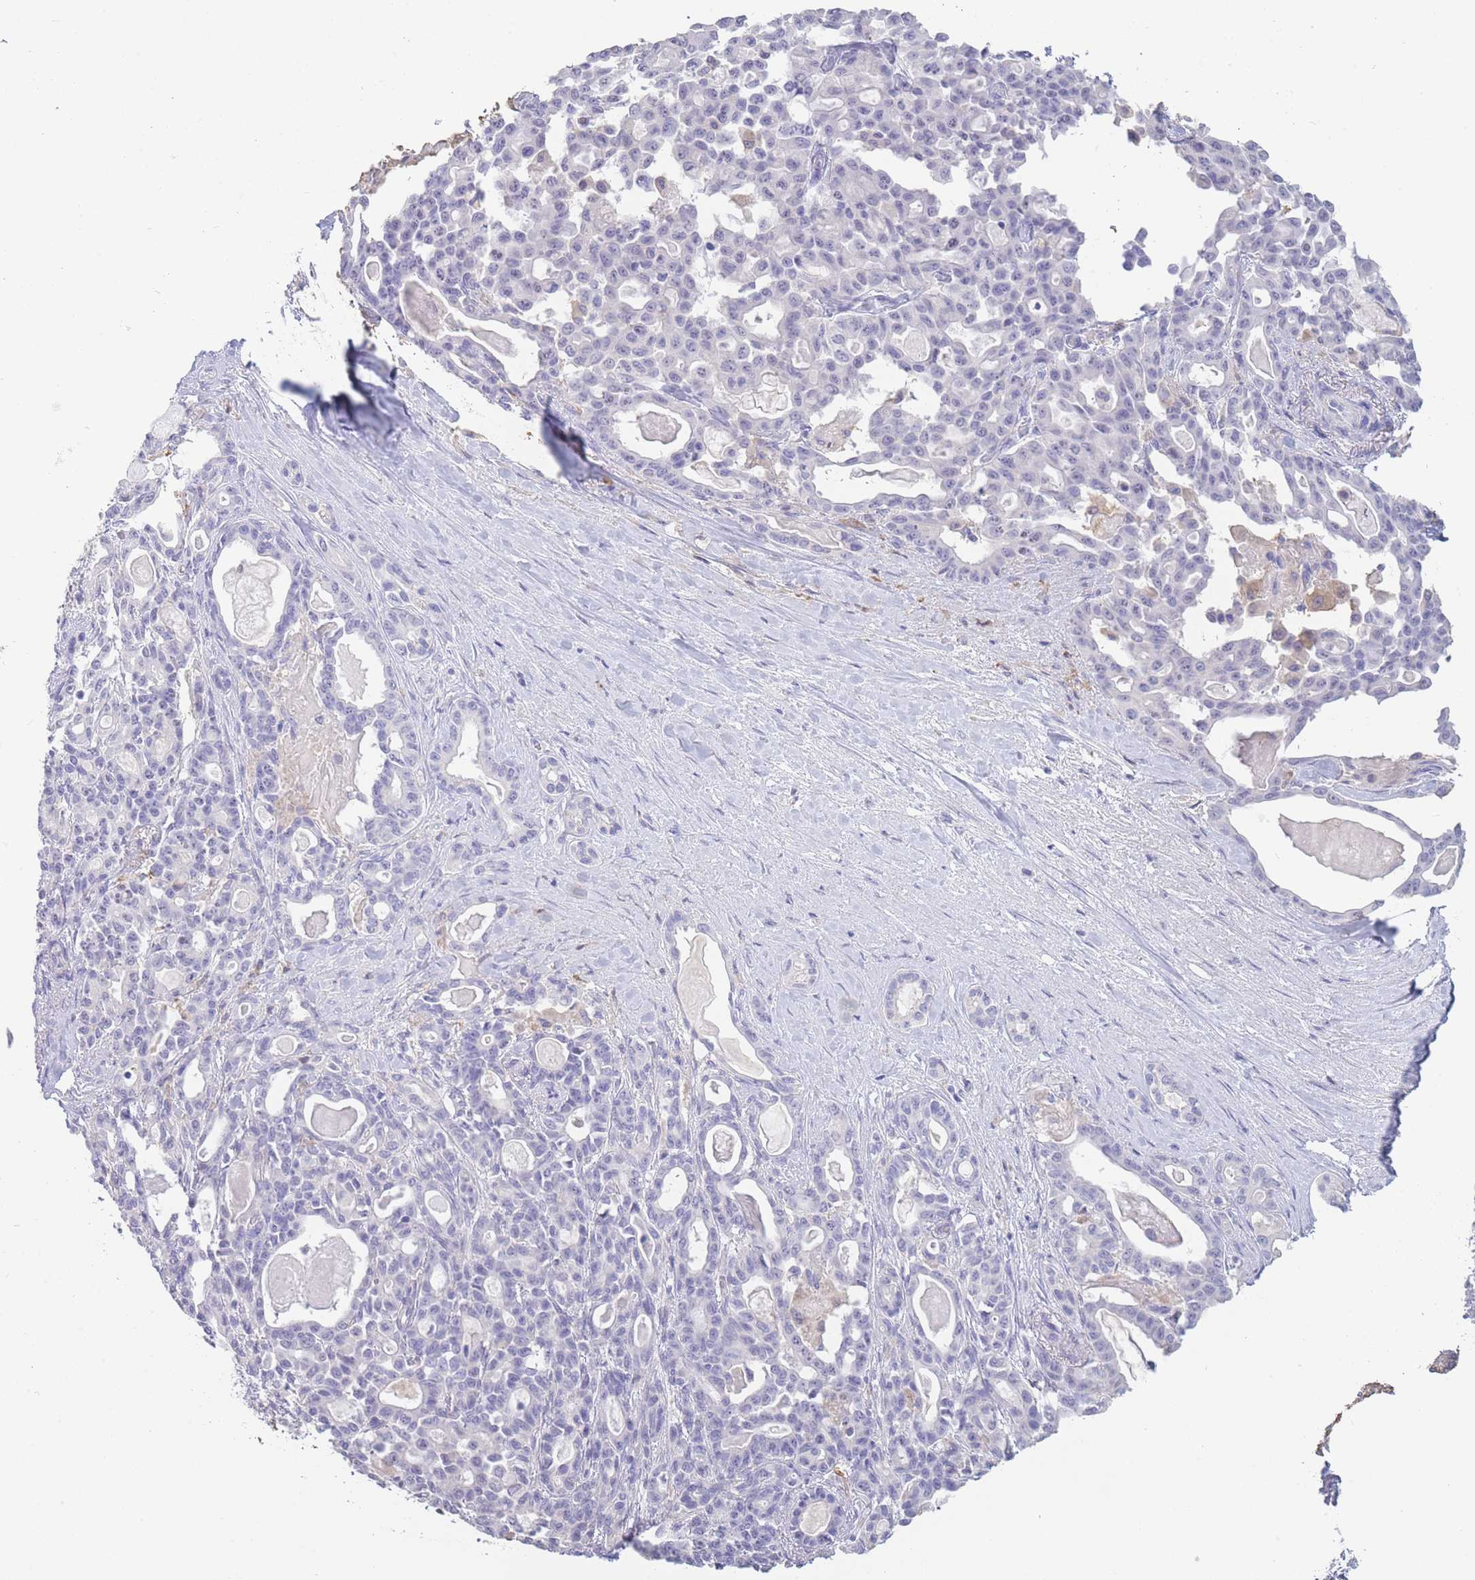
{"staining": {"intensity": "negative", "quantity": "none", "location": "none"}, "tissue": "pancreatic cancer", "cell_type": "Tumor cells", "image_type": "cancer", "snomed": [{"axis": "morphology", "description": "Adenocarcinoma, NOS"}, {"axis": "topography", "description": "Pancreas"}], "caption": "This is an immunohistochemistry (IHC) micrograph of human pancreatic cancer. There is no positivity in tumor cells.", "gene": "CD37", "patient": {"sex": "male", "age": 63}}